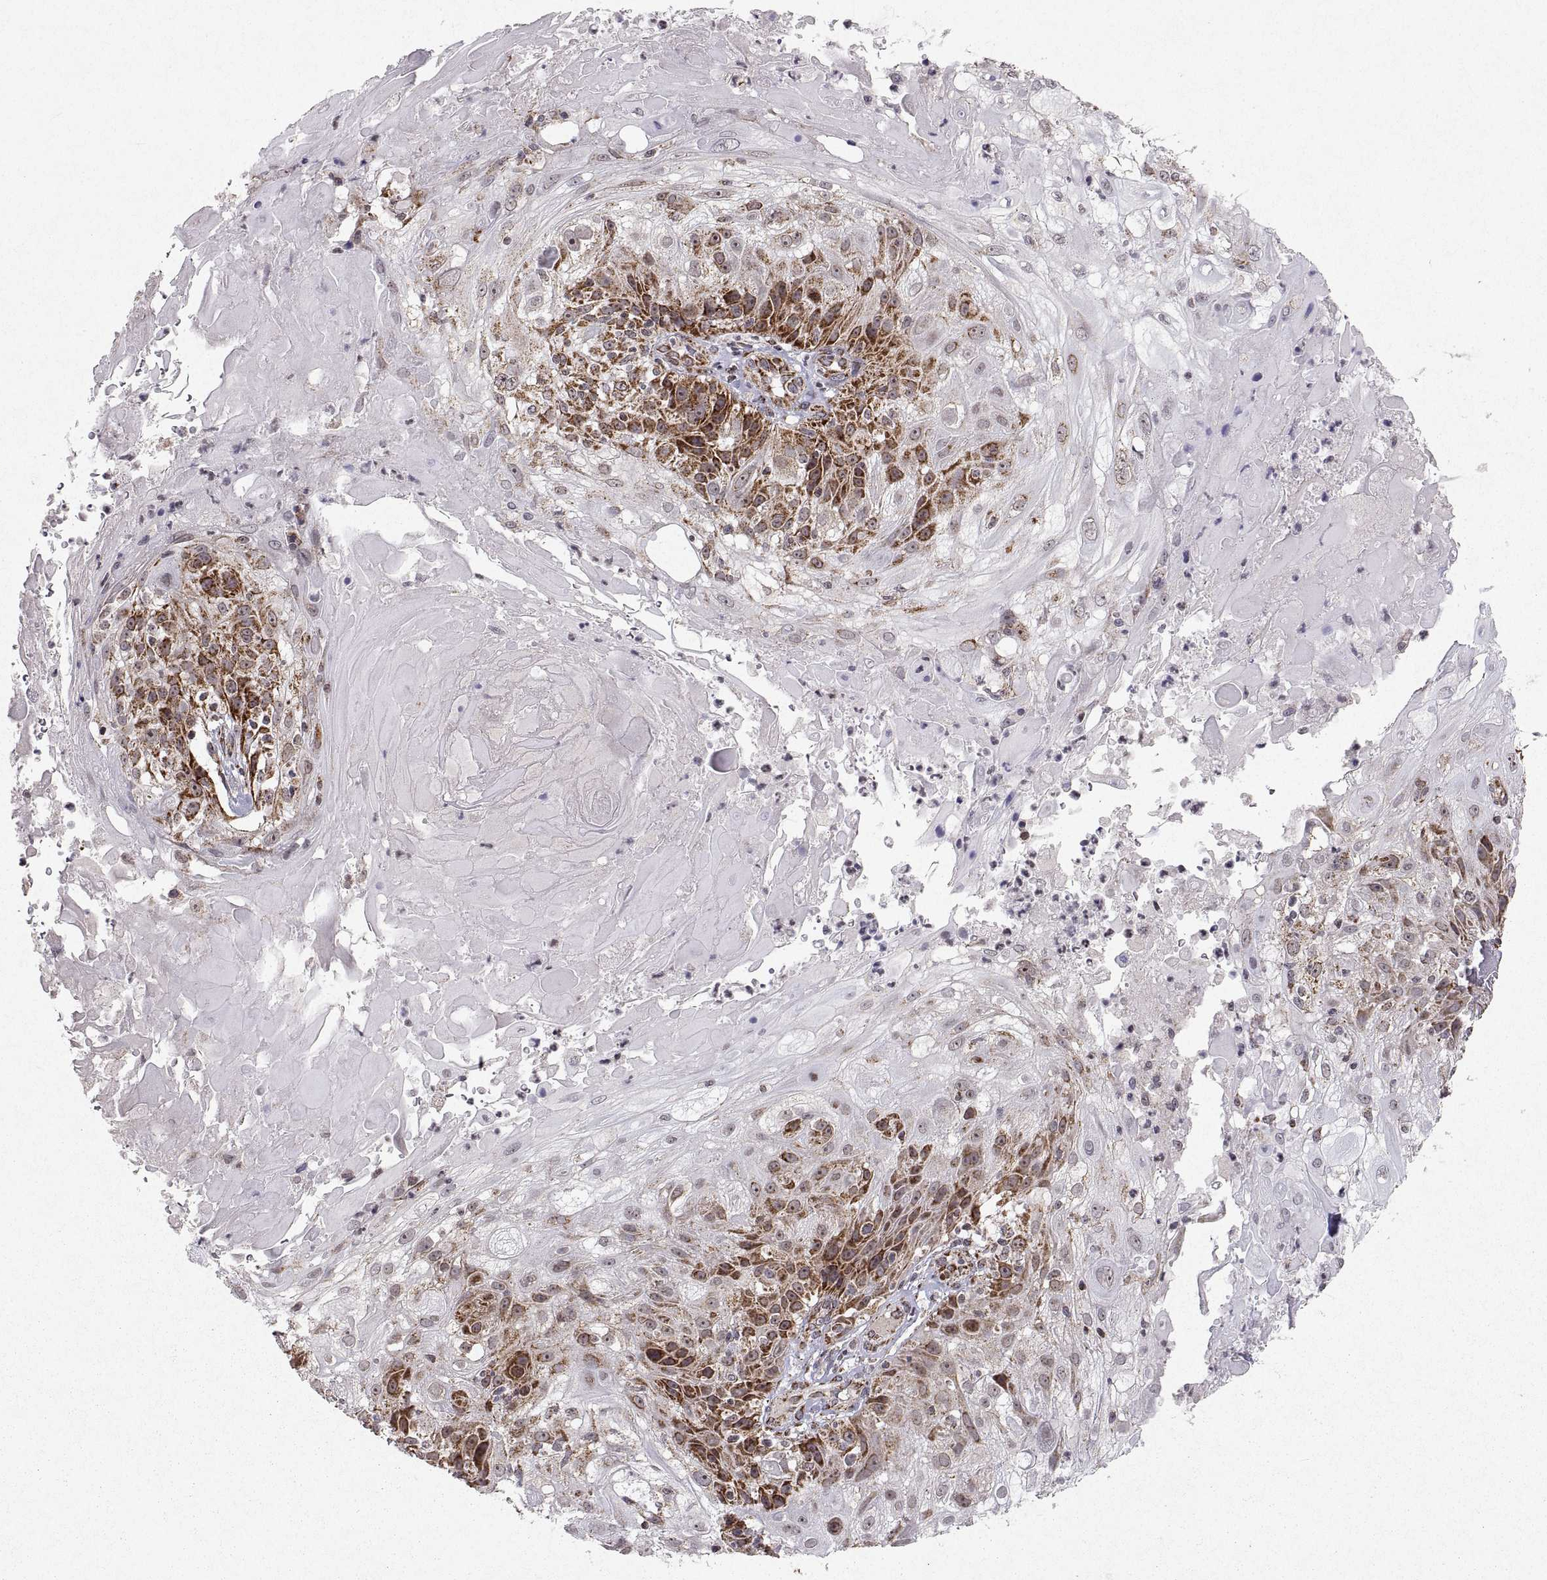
{"staining": {"intensity": "moderate", "quantity": "25%-75%", "location": "cytoplasmic/membranous"}, "tissue": "skin cancer", "cell_type": "Tumor cells", "image_type": "cancer", "snomed": [{"axis": "morphology", "description": "Normal tissue, NOS"}, {"axis": "morphology", "description": "Squamous cell carcinoma, NOS"}, {"axis": "topography", "description": "Skin"}], "caption": "Immunohistochemical staining of human skin cancer reveals medium levels of moderate cytoplasmic/membranous staining in about 25%-75% of tumor cells. (DAB (3,3'-diaminobenzidine) IHC, brown staining for protein, blue staining for nuclei).", "gene": "MANBAL", "patient": {"sex": "female", "age": 83}}